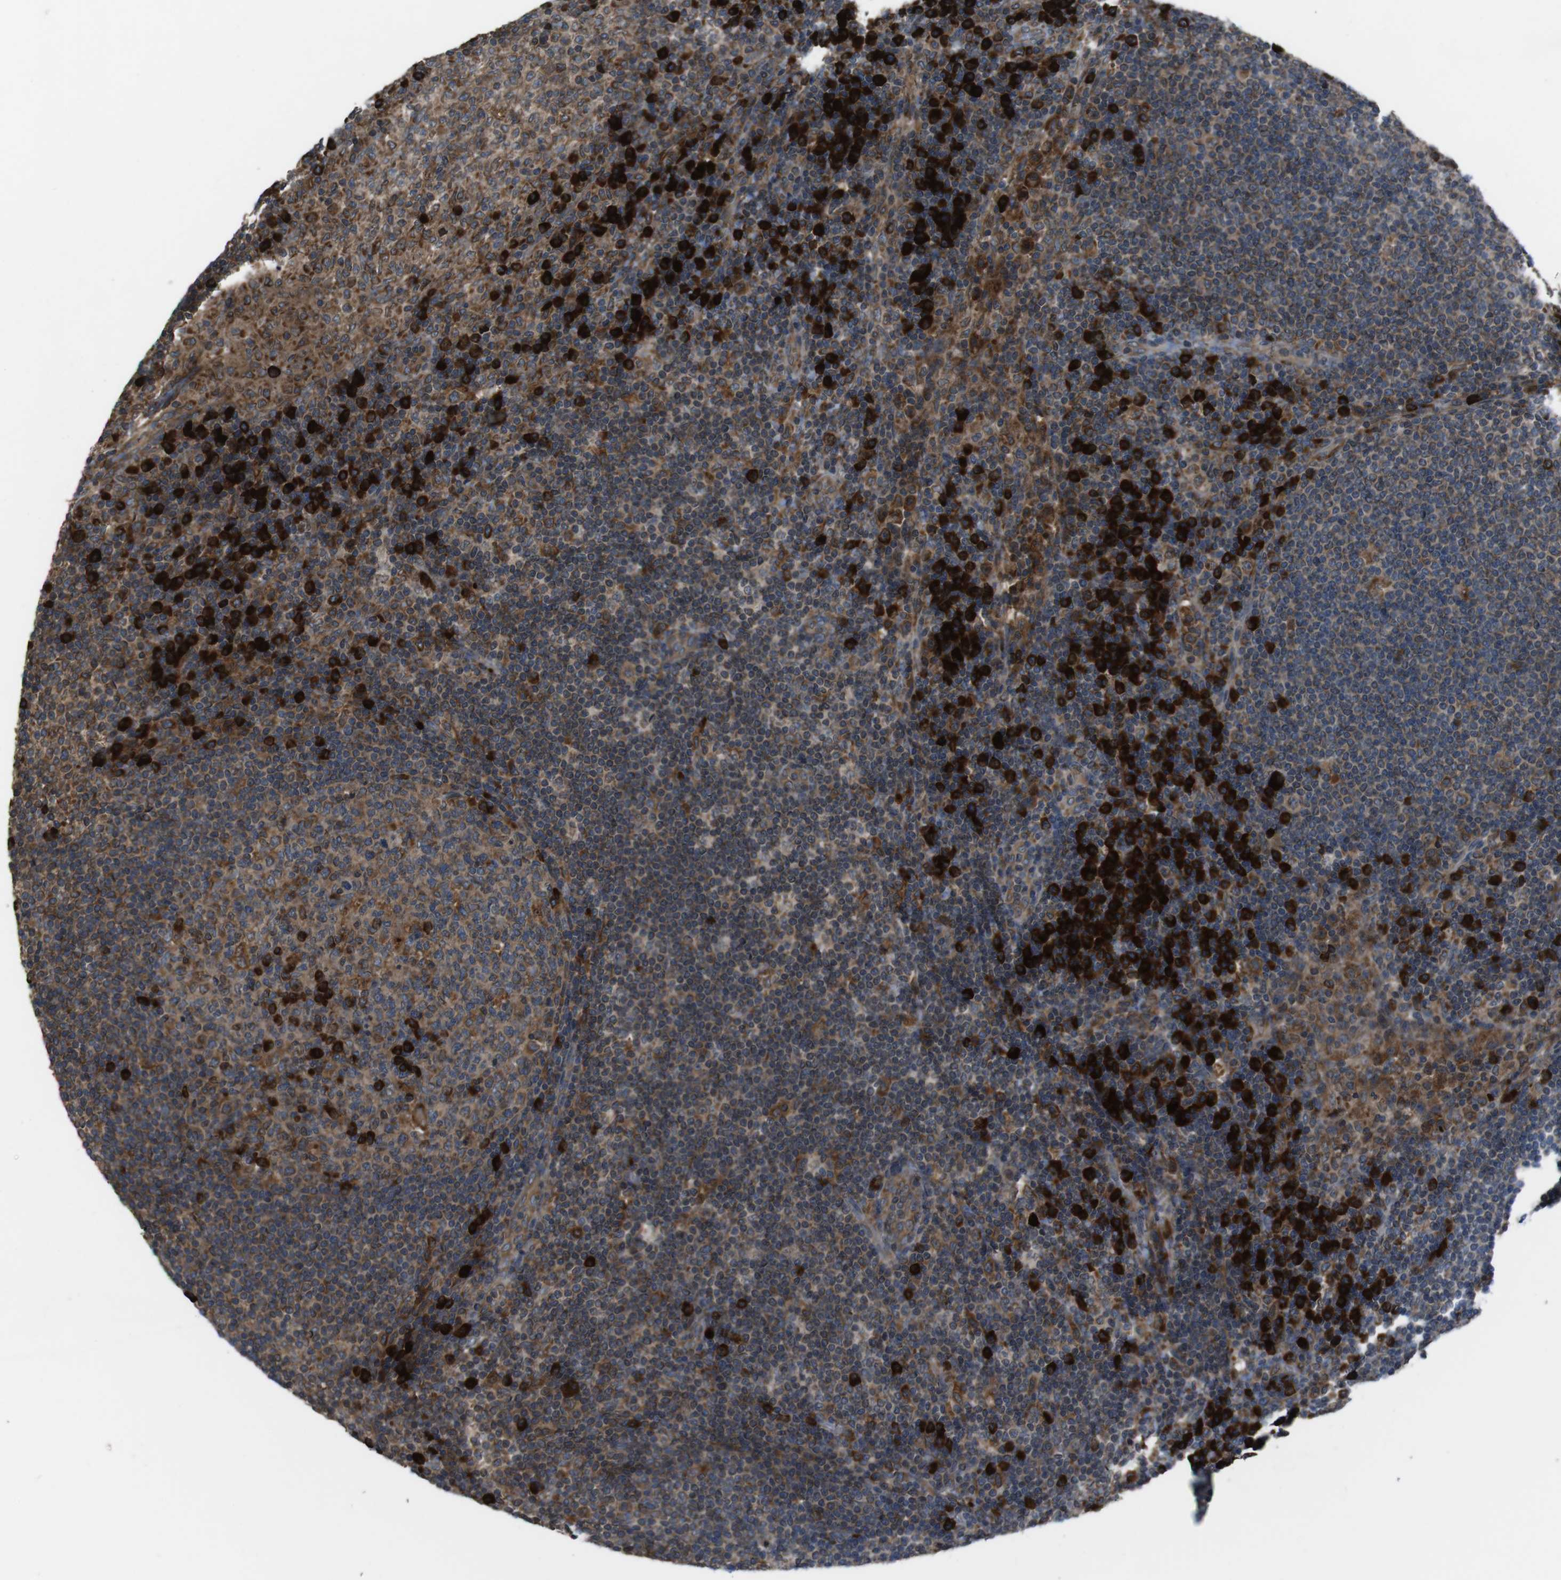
{"staining": {"intensity": "moderate", "quantity": ">75%", "location": "cytoplasmic/membranous"}, "tissue": "lymph node", "cell_type": "Germinal center cells", "image_type": "normal", "snomed": [{"axis": "morphology", "description": "Normal tissue, NOS"}, {"axis": "topography", "description": "Lymph node"}], "caption": "Immunohistochemical staining of benign lymph node demonstrates moderate cytoplasmic/membranous protein expression in about >75% of germinal center cells.", "gene": "SSR3", "patient": {"sex": "female", "age": 53}}